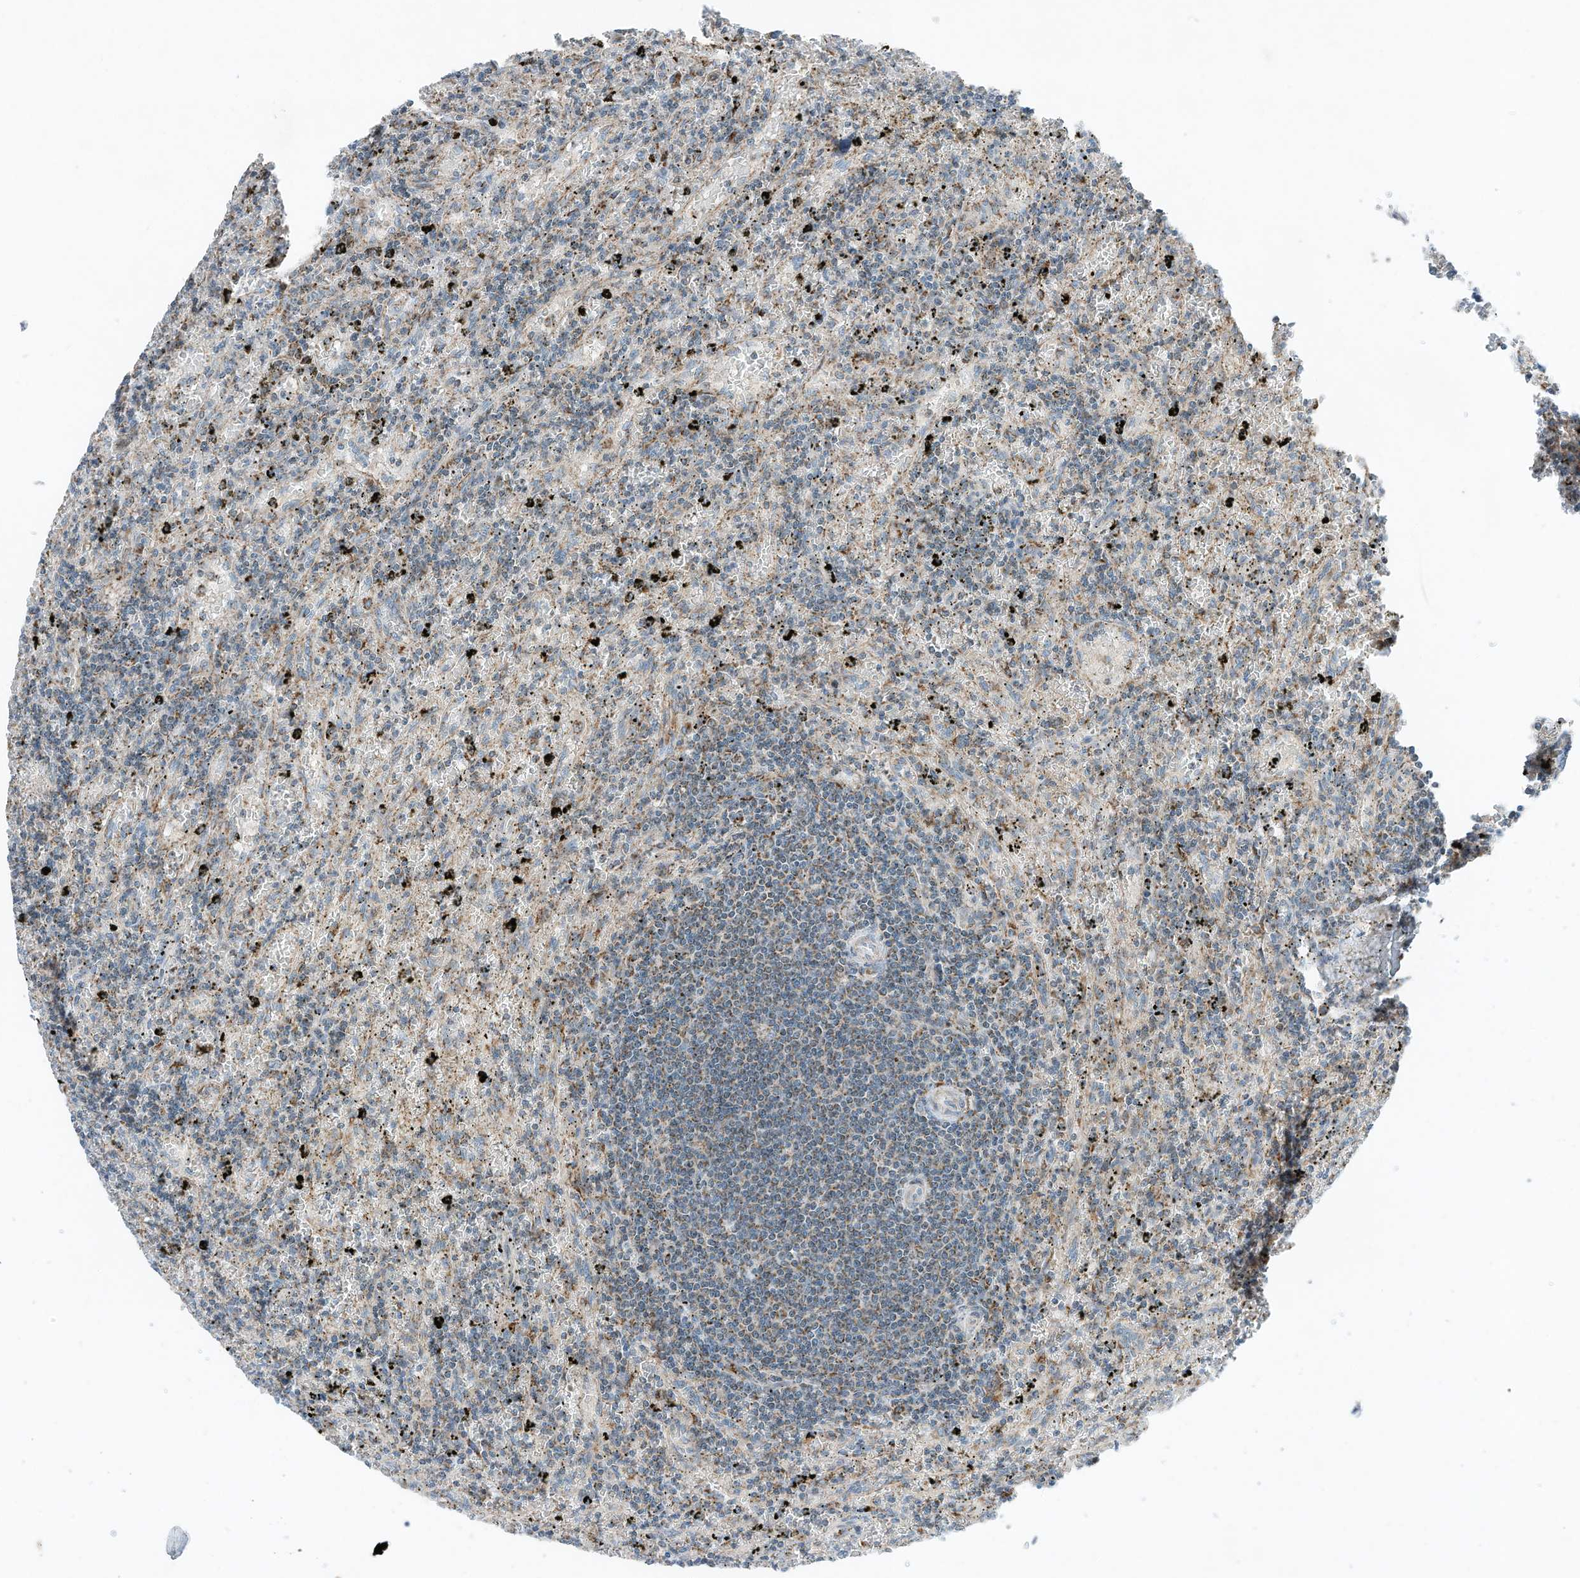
{"staining": {"intensity": "weak", "quantity": "<25%", "location": "cytoplasmic/membranous"}, "tissue": "lymphoma", "cell_type": "Tumor cells", "image_type": "cancer", "snomed": [{"axis": "morphology", "description": "Malignant lymphoma, non-Hodgkin's type, Low grade"}, {"axis": "topography", "description": "Spleen"}], "caption": "Image shows no protein positivity in tumor cells of lymphoma tissue. (DAB (3,3'-diaminobenzidine) immunohistochemistry visualized using brightfield microscopy, high magnification).", "gene": "RMND1", "patient": {"sex": "male", "age": 76}}